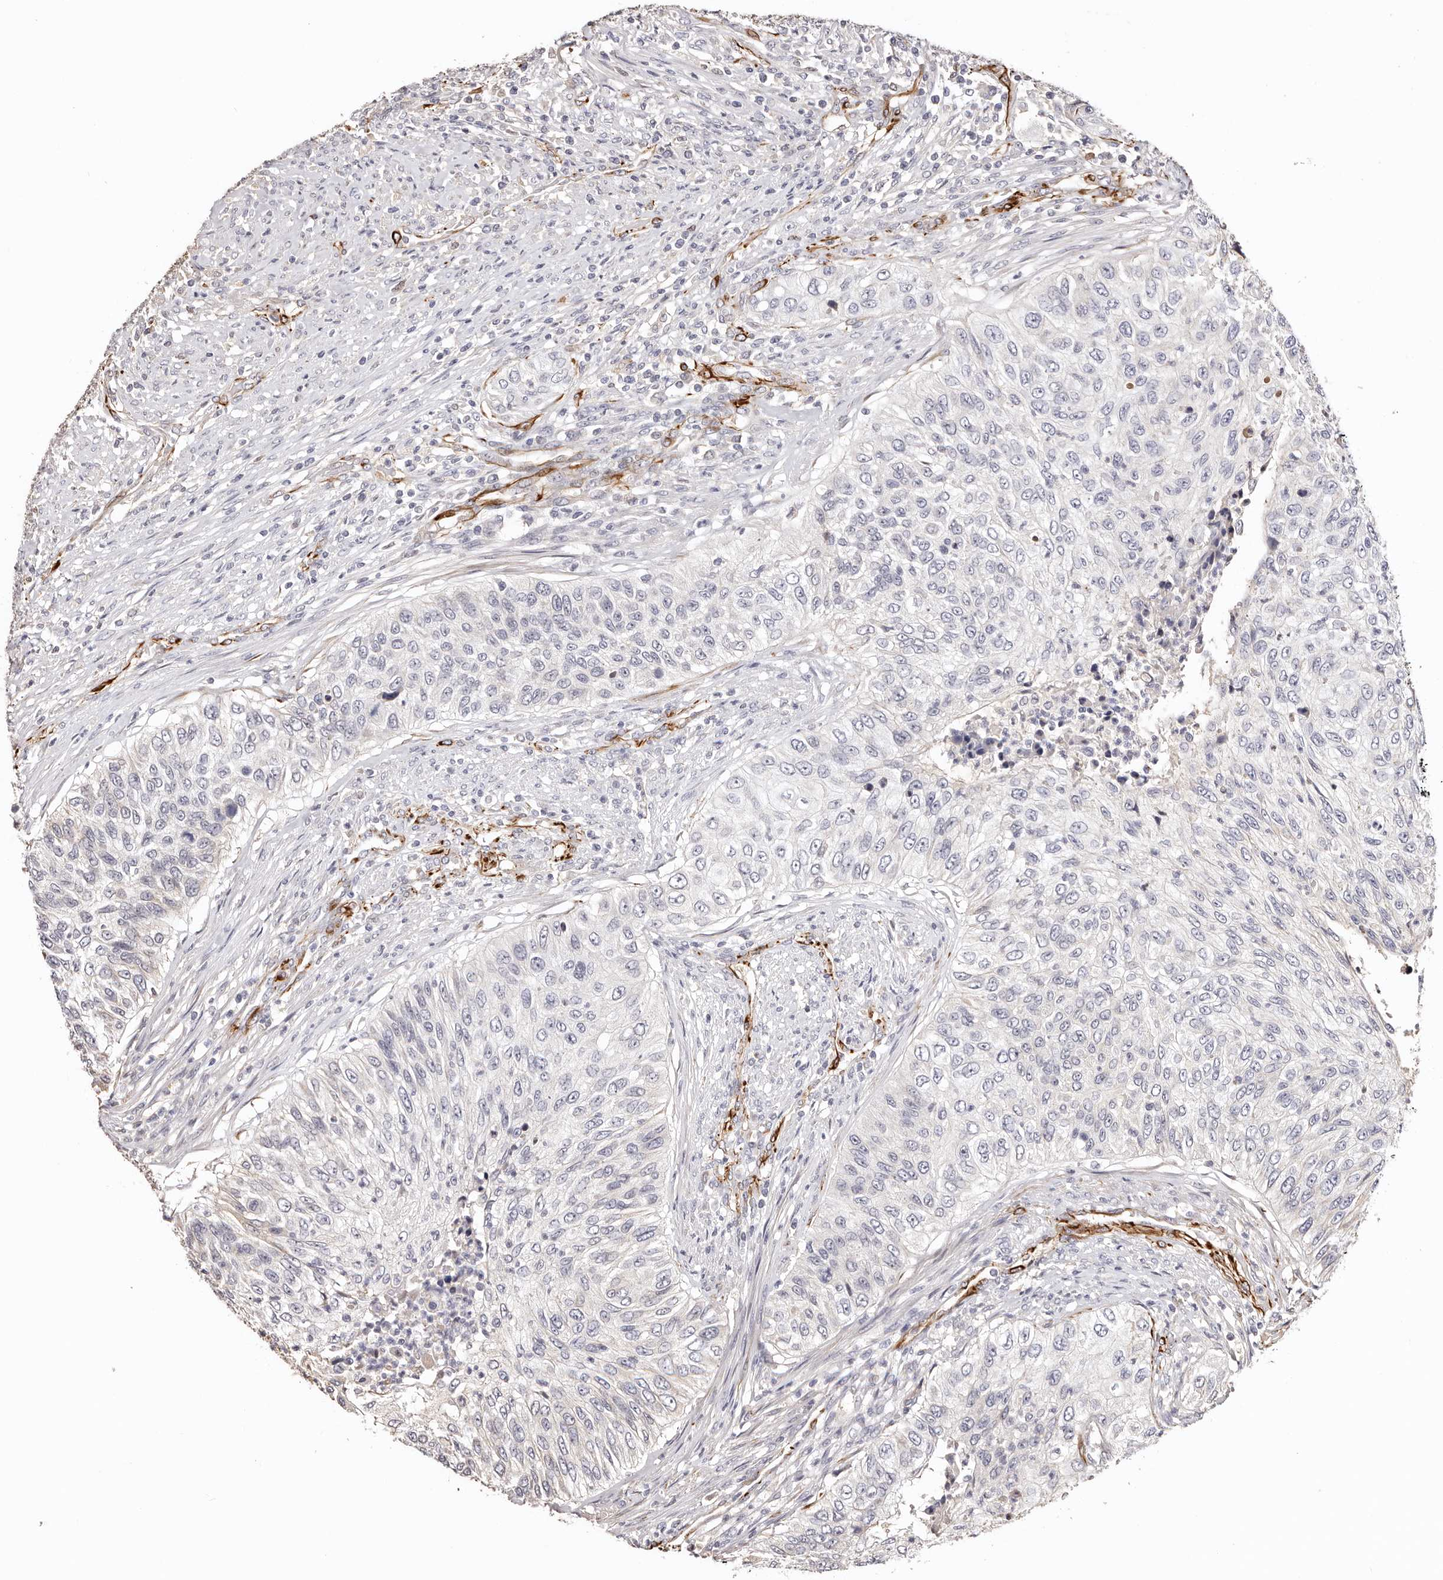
{"staining": {"intensity": "negative", "quantity": "none", "location": "none"}, "tissue": "urothelial cancer", "cell_type": "Tumor cells", "image_type": "cancer", "snomed": [{"axis": "morphology", "description": "Urothelial carcinoma, High grade"}, {"axis": "topography", "description": "Urinary bladder"}], "caption": "Protein analysis of urothelial carcinoma (high-grade) shows no significant expression in tumor cells.", "gene": "ZNF557", "patient": {"sex": "female", "age": 60}}